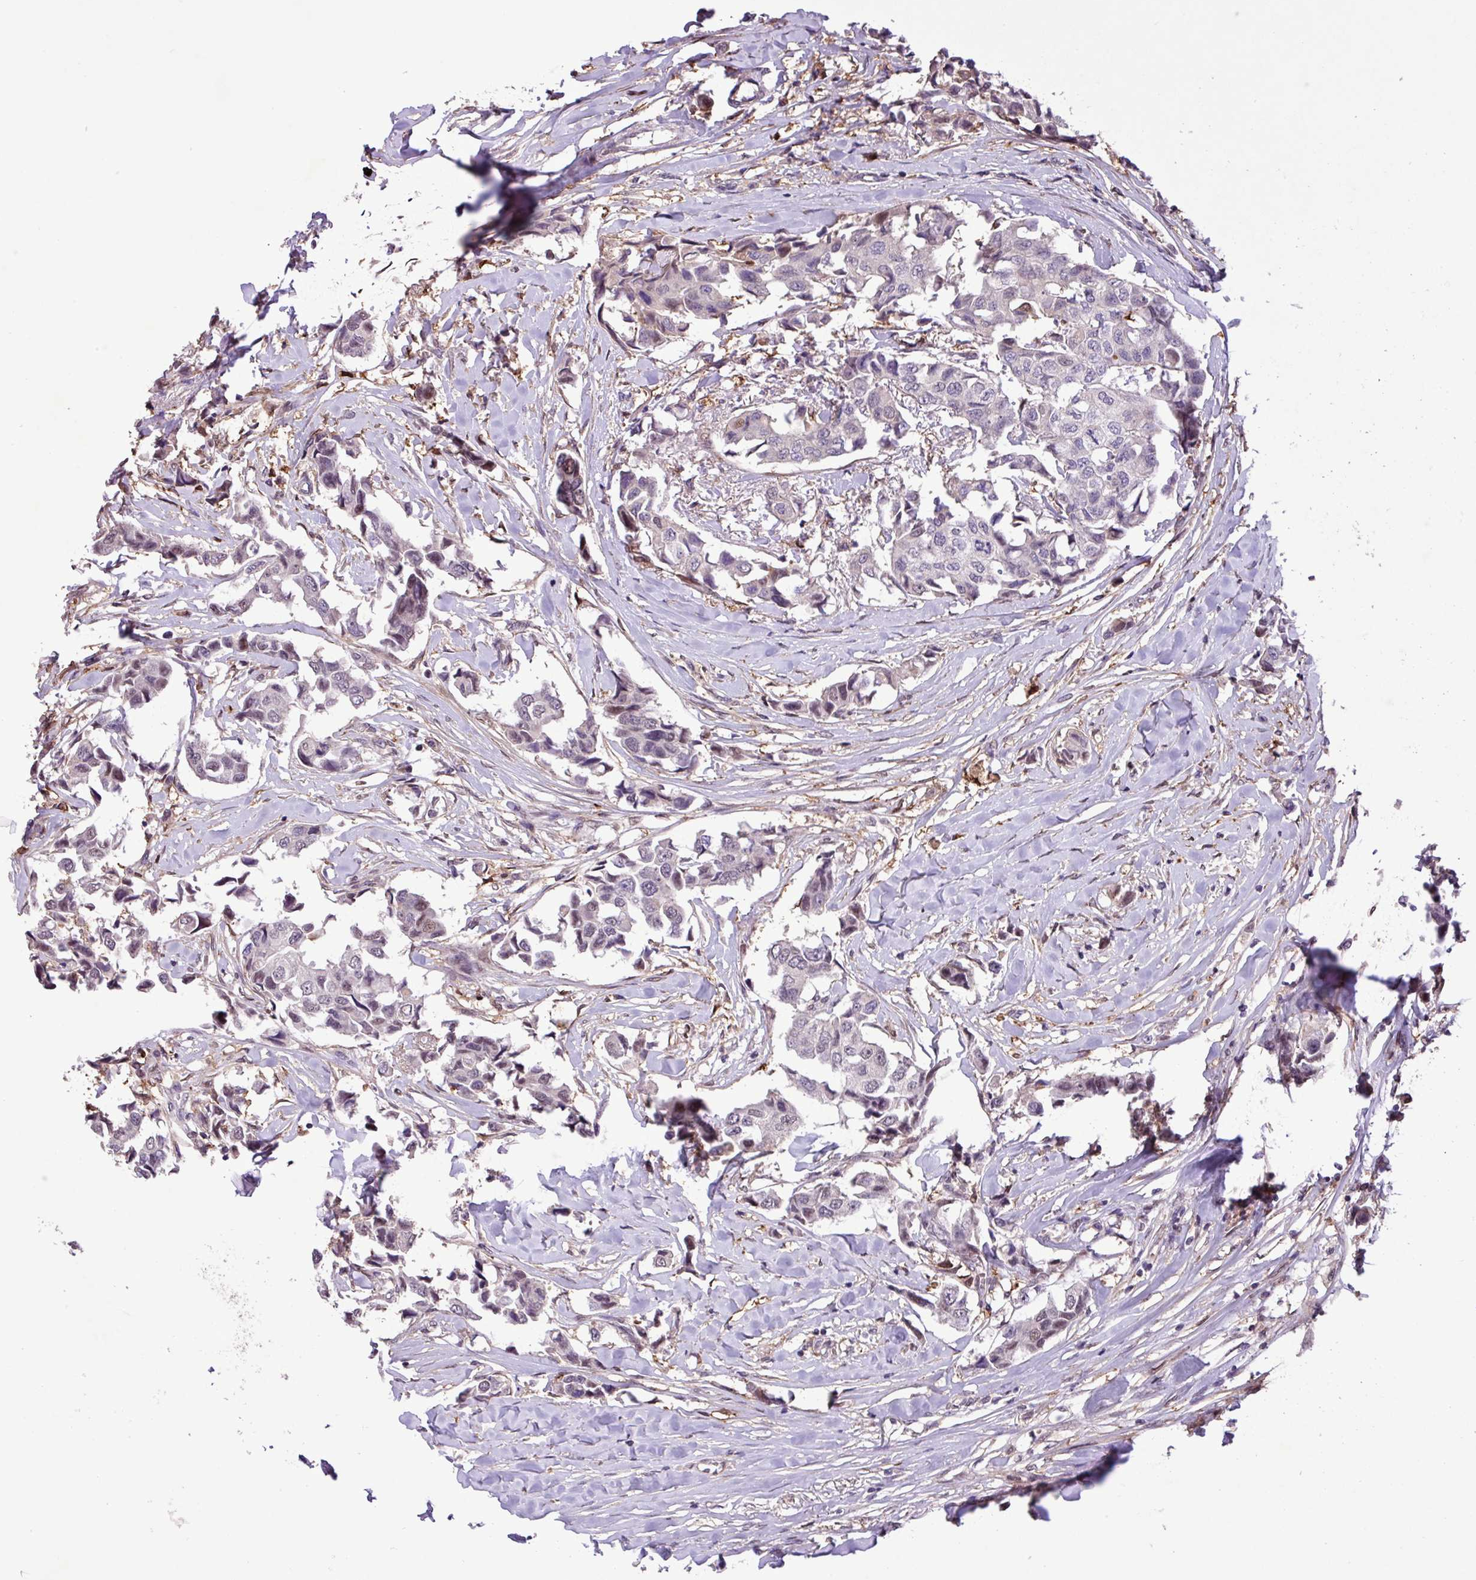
{"staining": {"intensity": "negative", "quantity": "none", "location": "none"}, "tissue": "breast cancer", "cell_type": "Tumor cells", "image_type": "cancer", "snomed": [{"axis": "morphology", "description": "Duct carcinoma"}, {"axis": "topography", "description": "Breast"}], "caption": "A high-resolution micrograph shows immunohistochemistry staining of breast cancer (intraductal carcinoma), which shows no significant staining in tumor cells.", "gene": "RPP25L", "patient": {"sex": "female", "age": 80}}